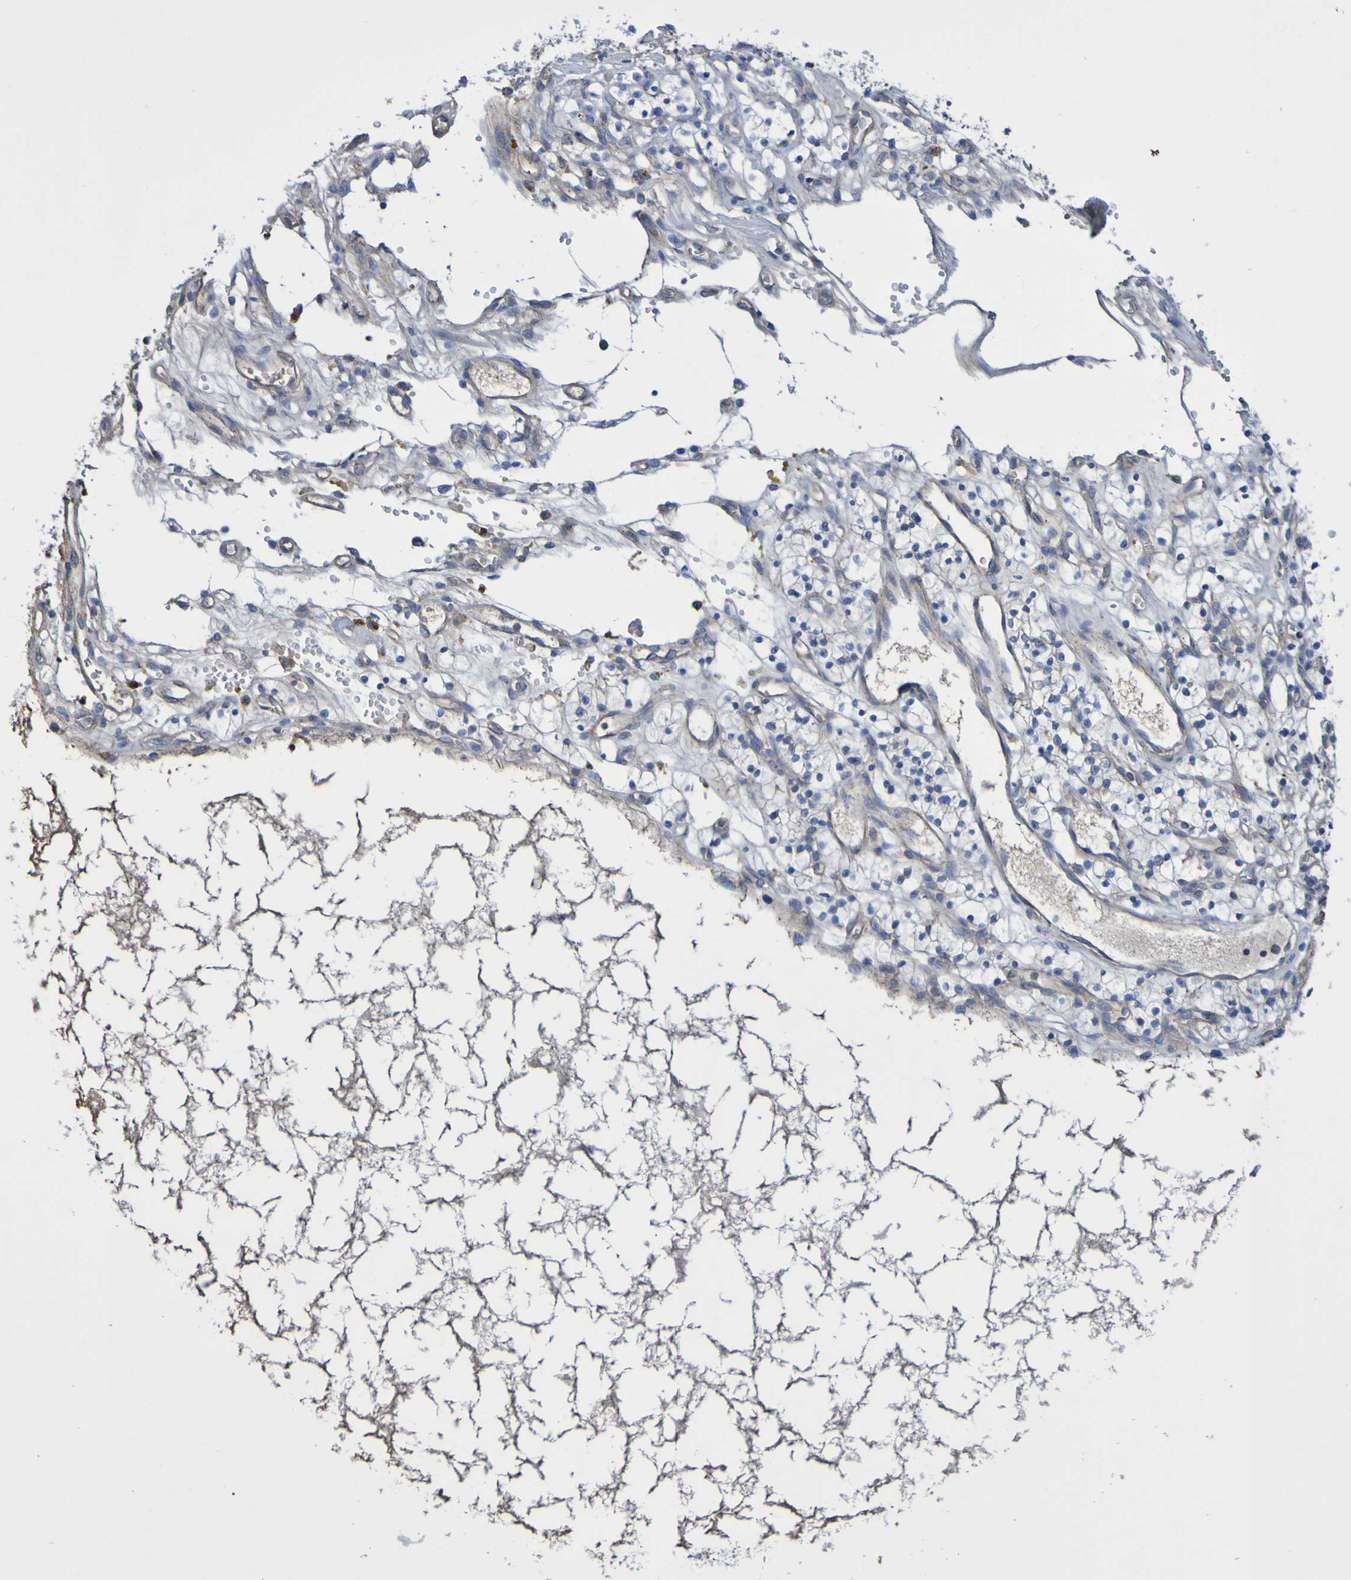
{"staining": {"intensity": "negative", "quantity": "none", "location": "none"}, "tissue": "renal cancer", "cell_type": "Tumor cells", "image_type": "cancer", "snomed": [{"axis": "morphology", "description": "Adenocarcinoma, NOS"}, {"axis": "topography", "description": "Kidney"}], "caption": "DAB immunohistochemical staining of human renal cancer (adenocarcinoma) displays no significant staining in tumor cells.", "gene": "CNTN2", "patient": {"sex": "female", "age": 57}}